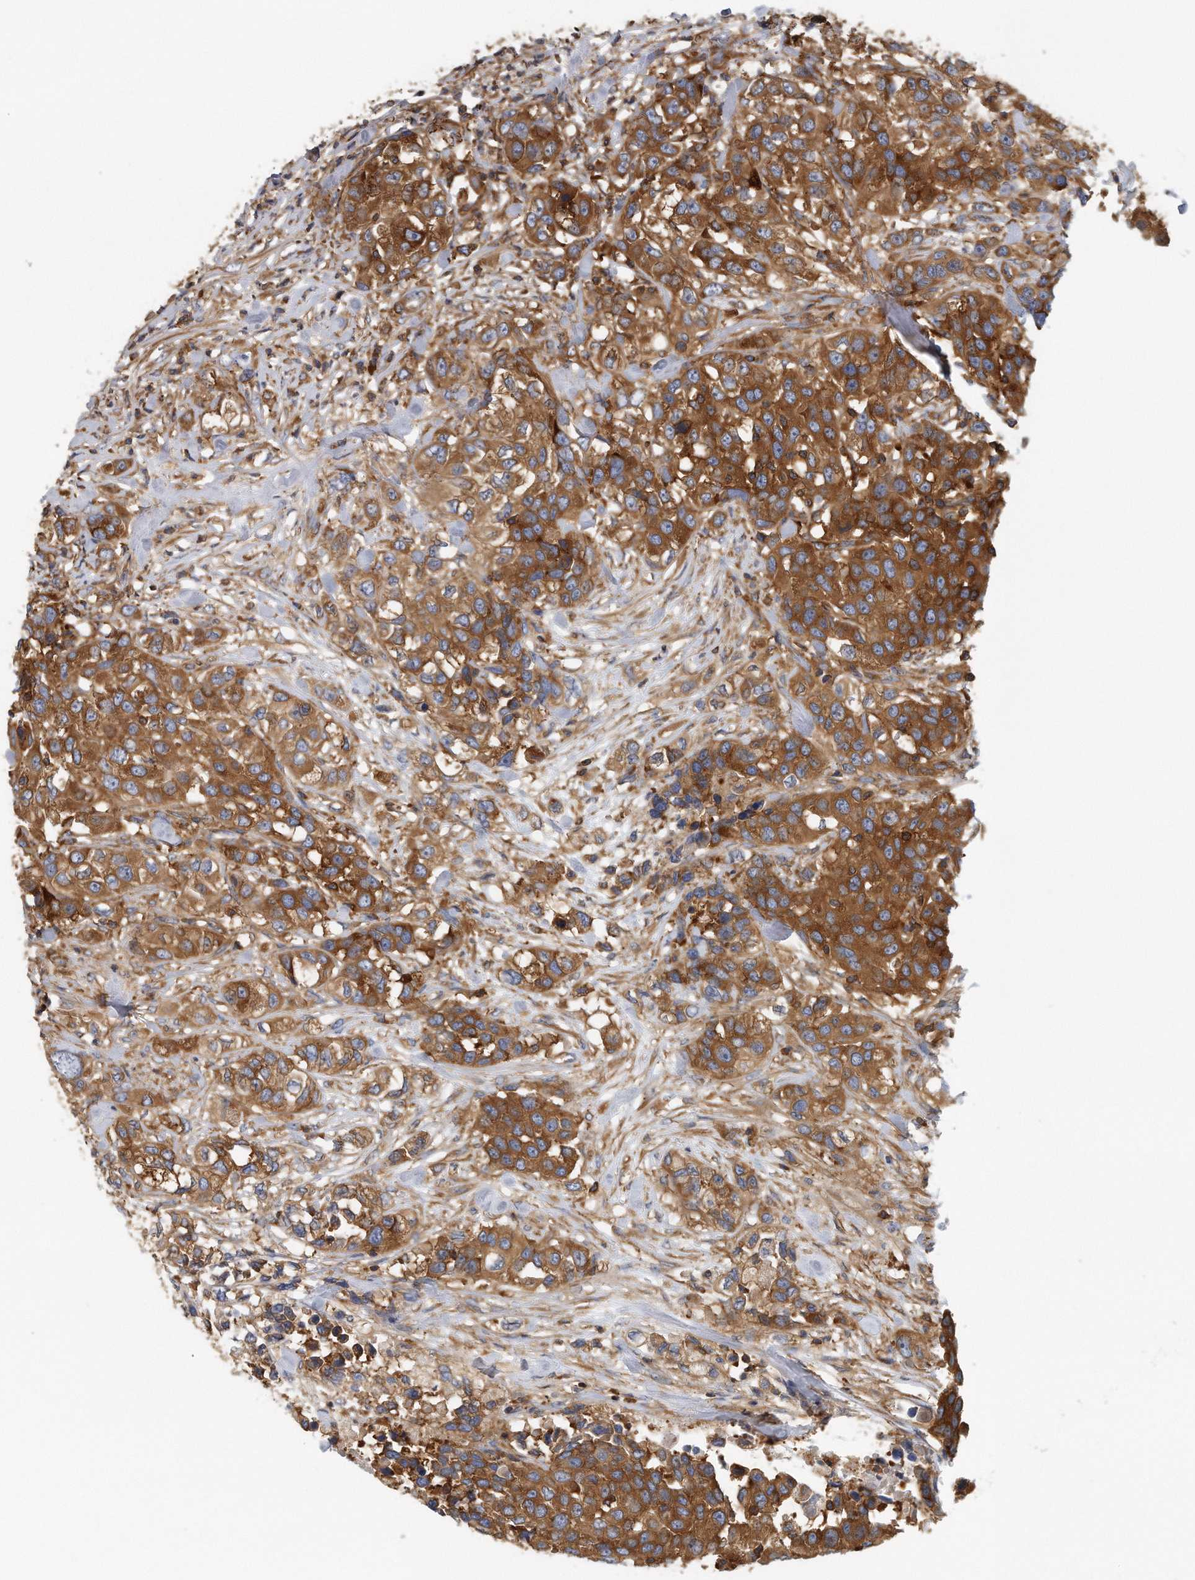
{"staining": {"intensity": "strong", "quantity": ">75%", "location": "cytoplasmic/membranous"}, "tissue": "urothelial cancer", "cell_type": "Tumor cells", "image_type": "cancer", "snomed": [{"axis": "morphology", "description": "Urothelial carcinoma, High grade"}, {"axis": "topography", "description": "Urinary bladder"}], "caption": "This is an image of immunohistochemistry staining of urothelial carcinoma (high-grade), which shows strong positivity in the cytoplasmic/membranous of tumor cells.", "gene": "EIF3I", "patient": {"sex": "female", "age": 80}}